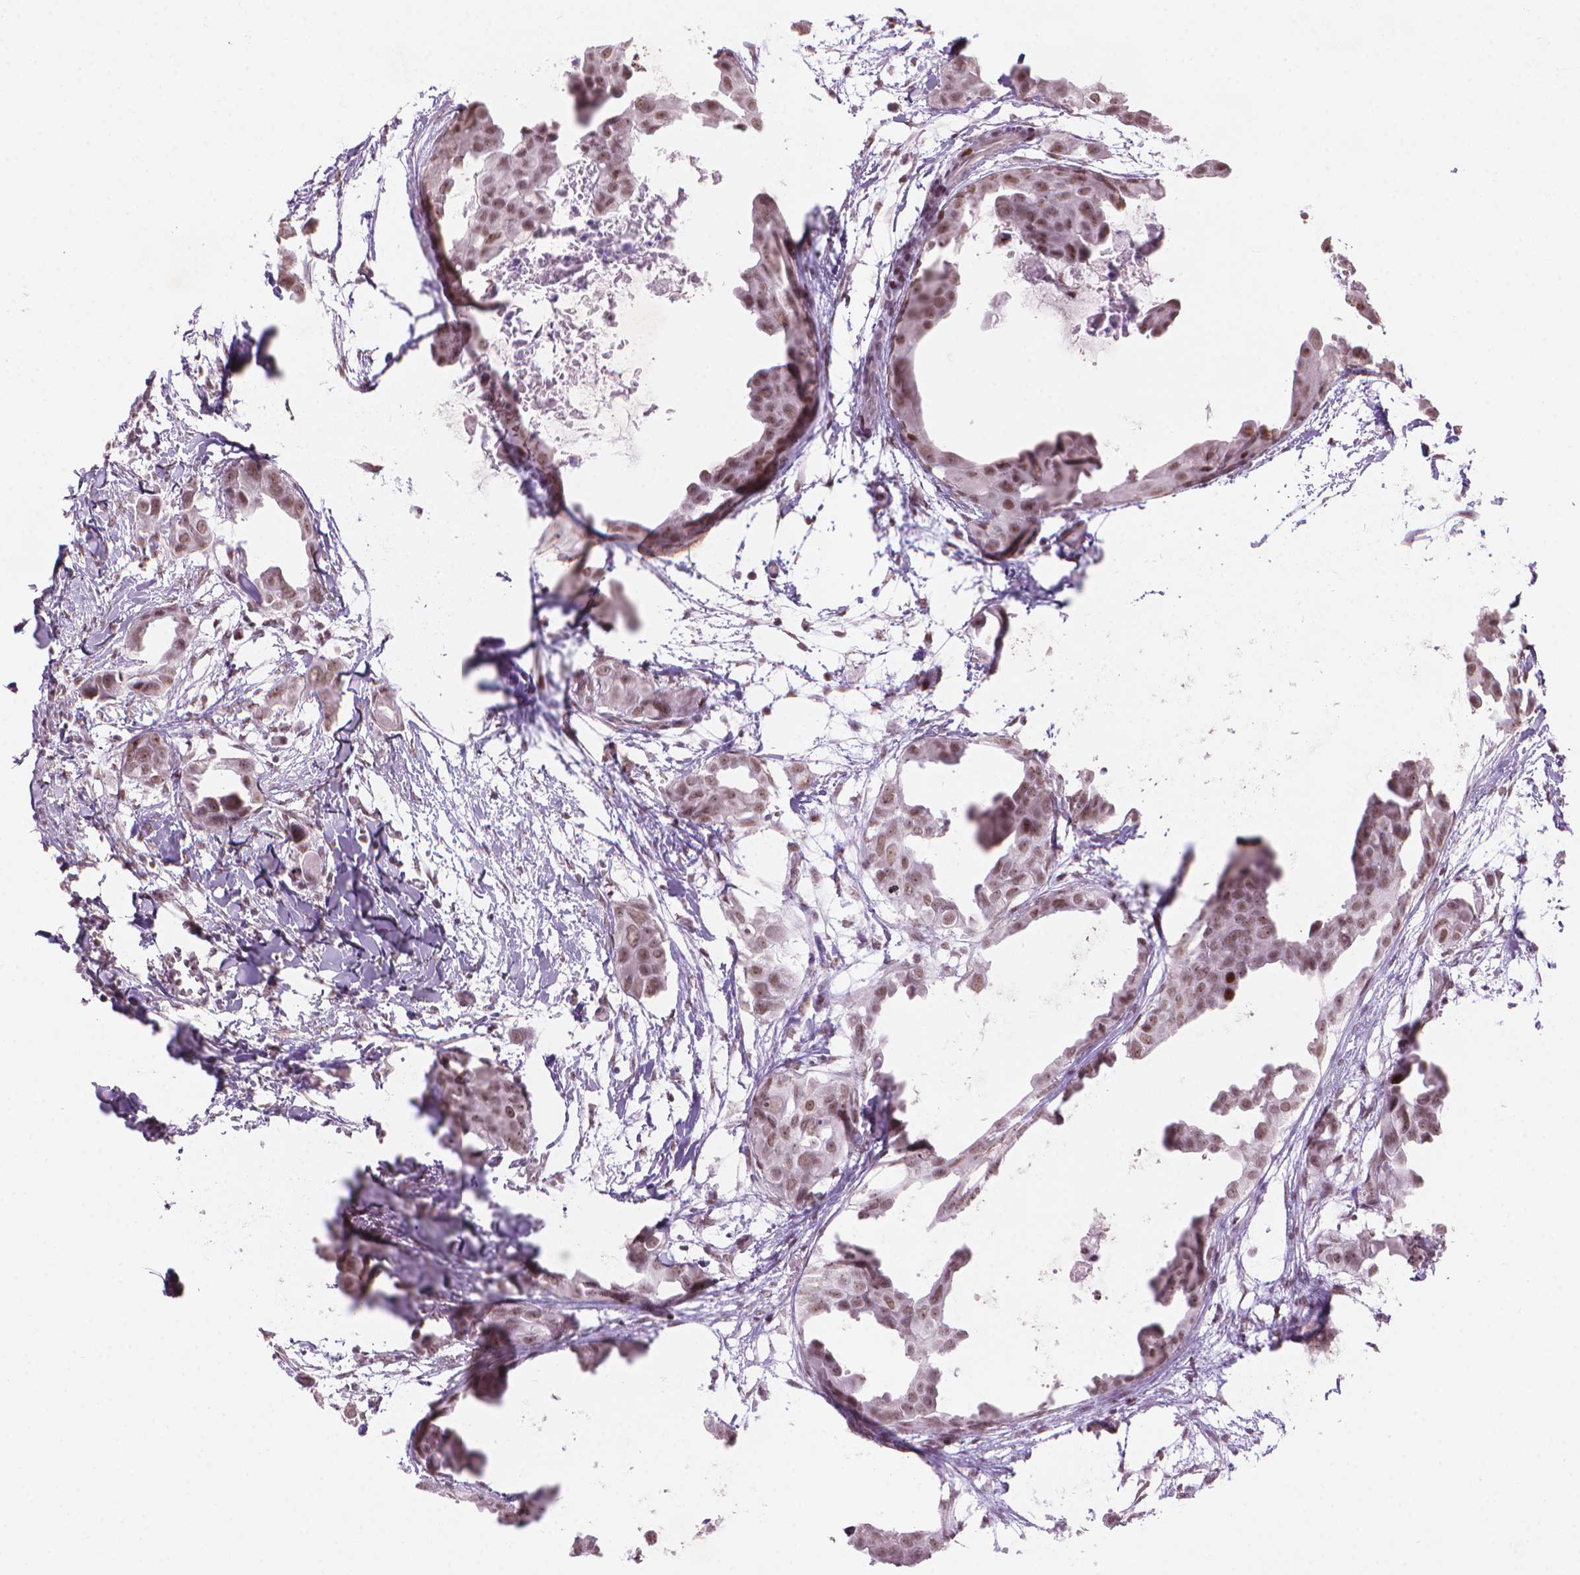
{"staining": {"intensity": "moderate", "quantity": ">75%", "location": "nuclear"}, "tissue": "breast cancer", "cell_type": "Tumor cells", "image_type": "cancer", "snomed": [{"axis": "morphology", "description": "Duct carcinoma"}, {"axis": "topography", "description": "Breast"}], "caption": "Tumor cells exhibit moderate nuclear staining in approximately >75% of cells in breast intraductal carcinoma.", "gene": "HES7", "patient": {"sex": "female", "age": 38}}